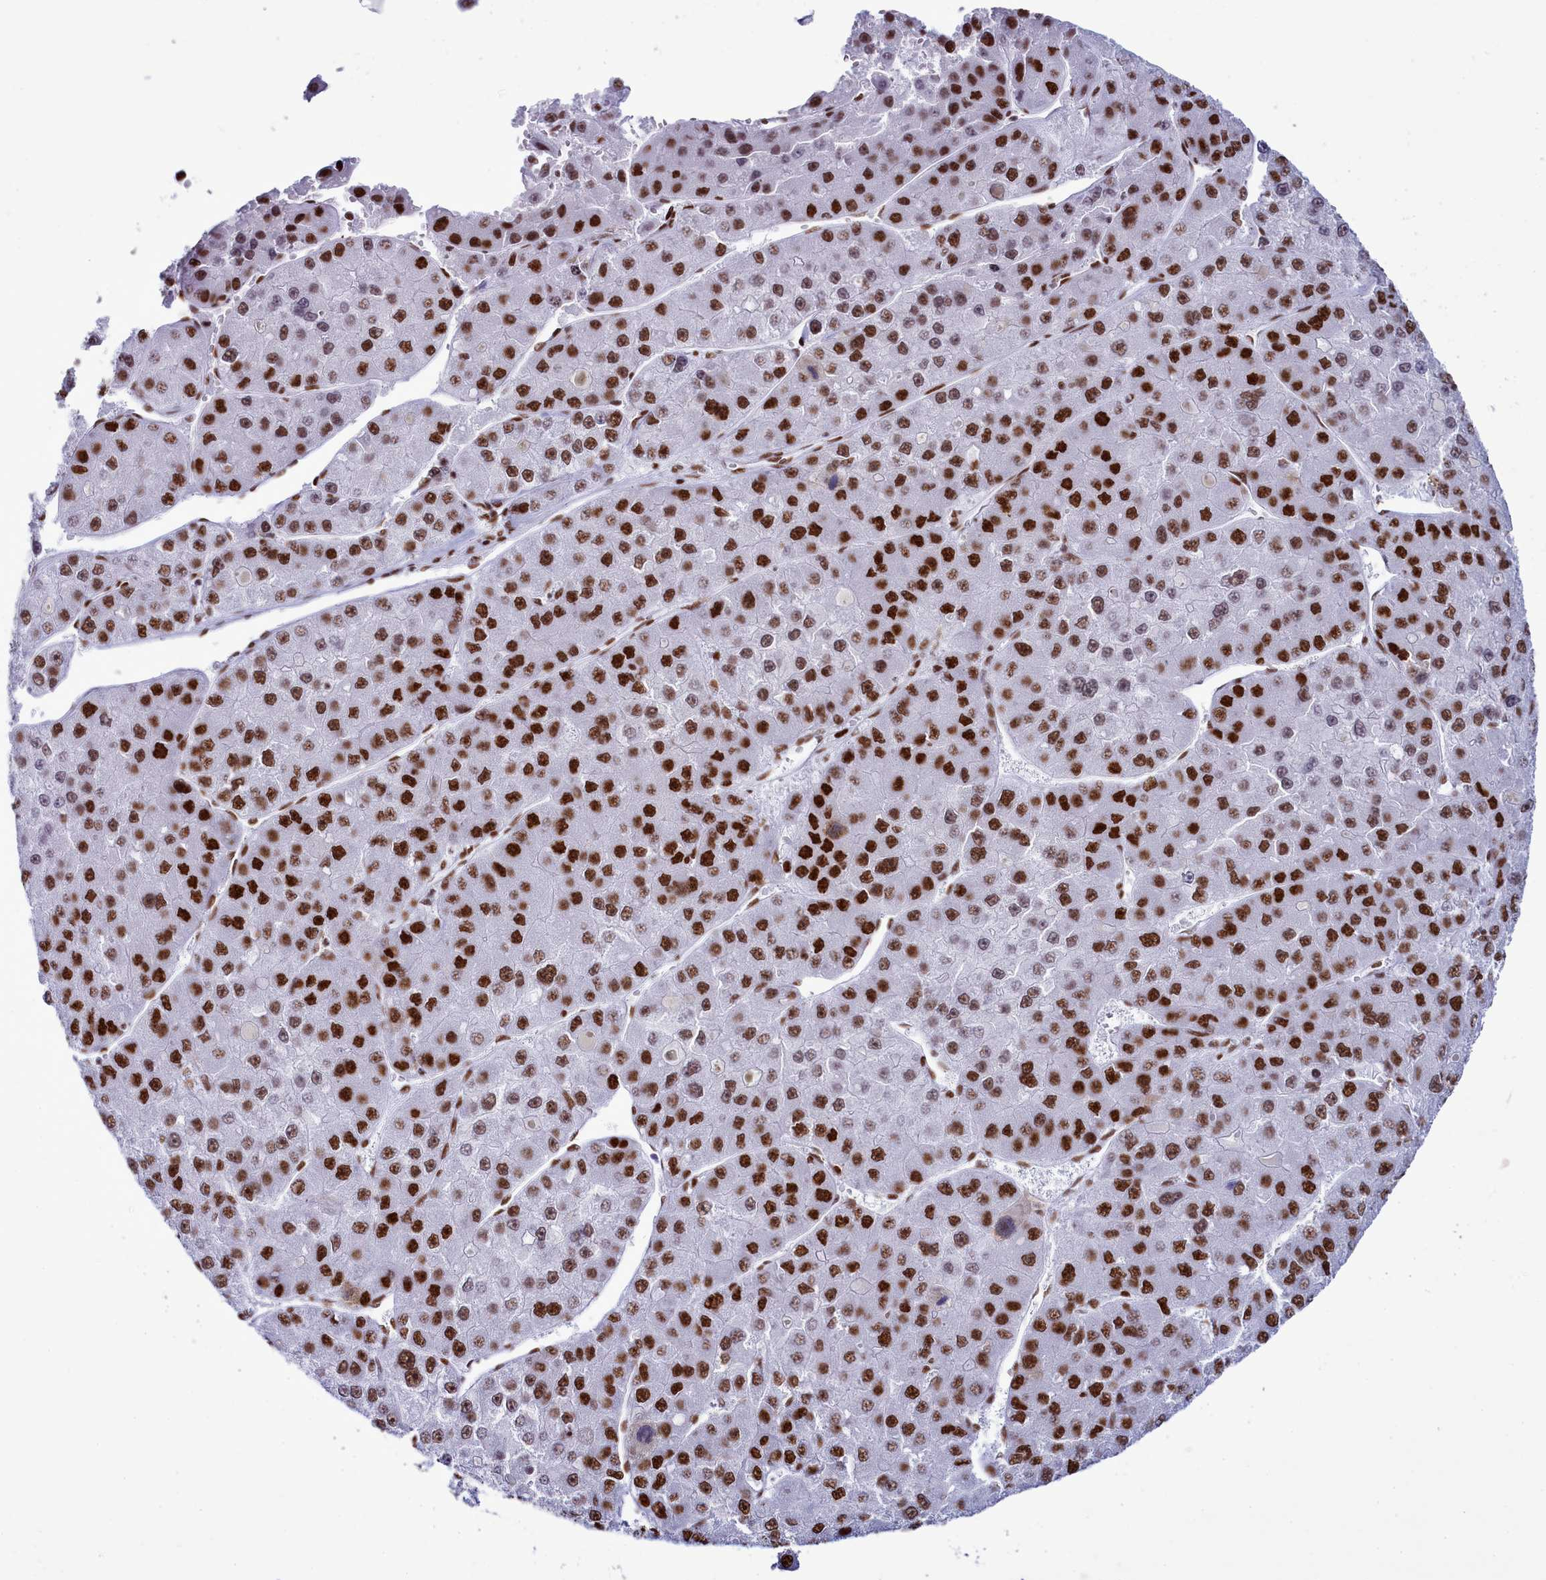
{"staining": {"intensity": "strong", "quantity": ">75%", "location": "nuclear"}, "tissue": "liver cancer", "cell_type": "Tumor cells", "image_type": "cancer", "snomed": [{"axis": "morphology", "description": "Carcinoma, Hepatocellular, NOS"}, {"axis": "topography", "description": "Liver"}], "caption": "Human liver hepatocellular carcinoma stained with a brown dye displays strong nuclear positive expression in about >75% of tumor cells.", "gene": "RALY", "patient": {"sex": "female", "age": 73}}